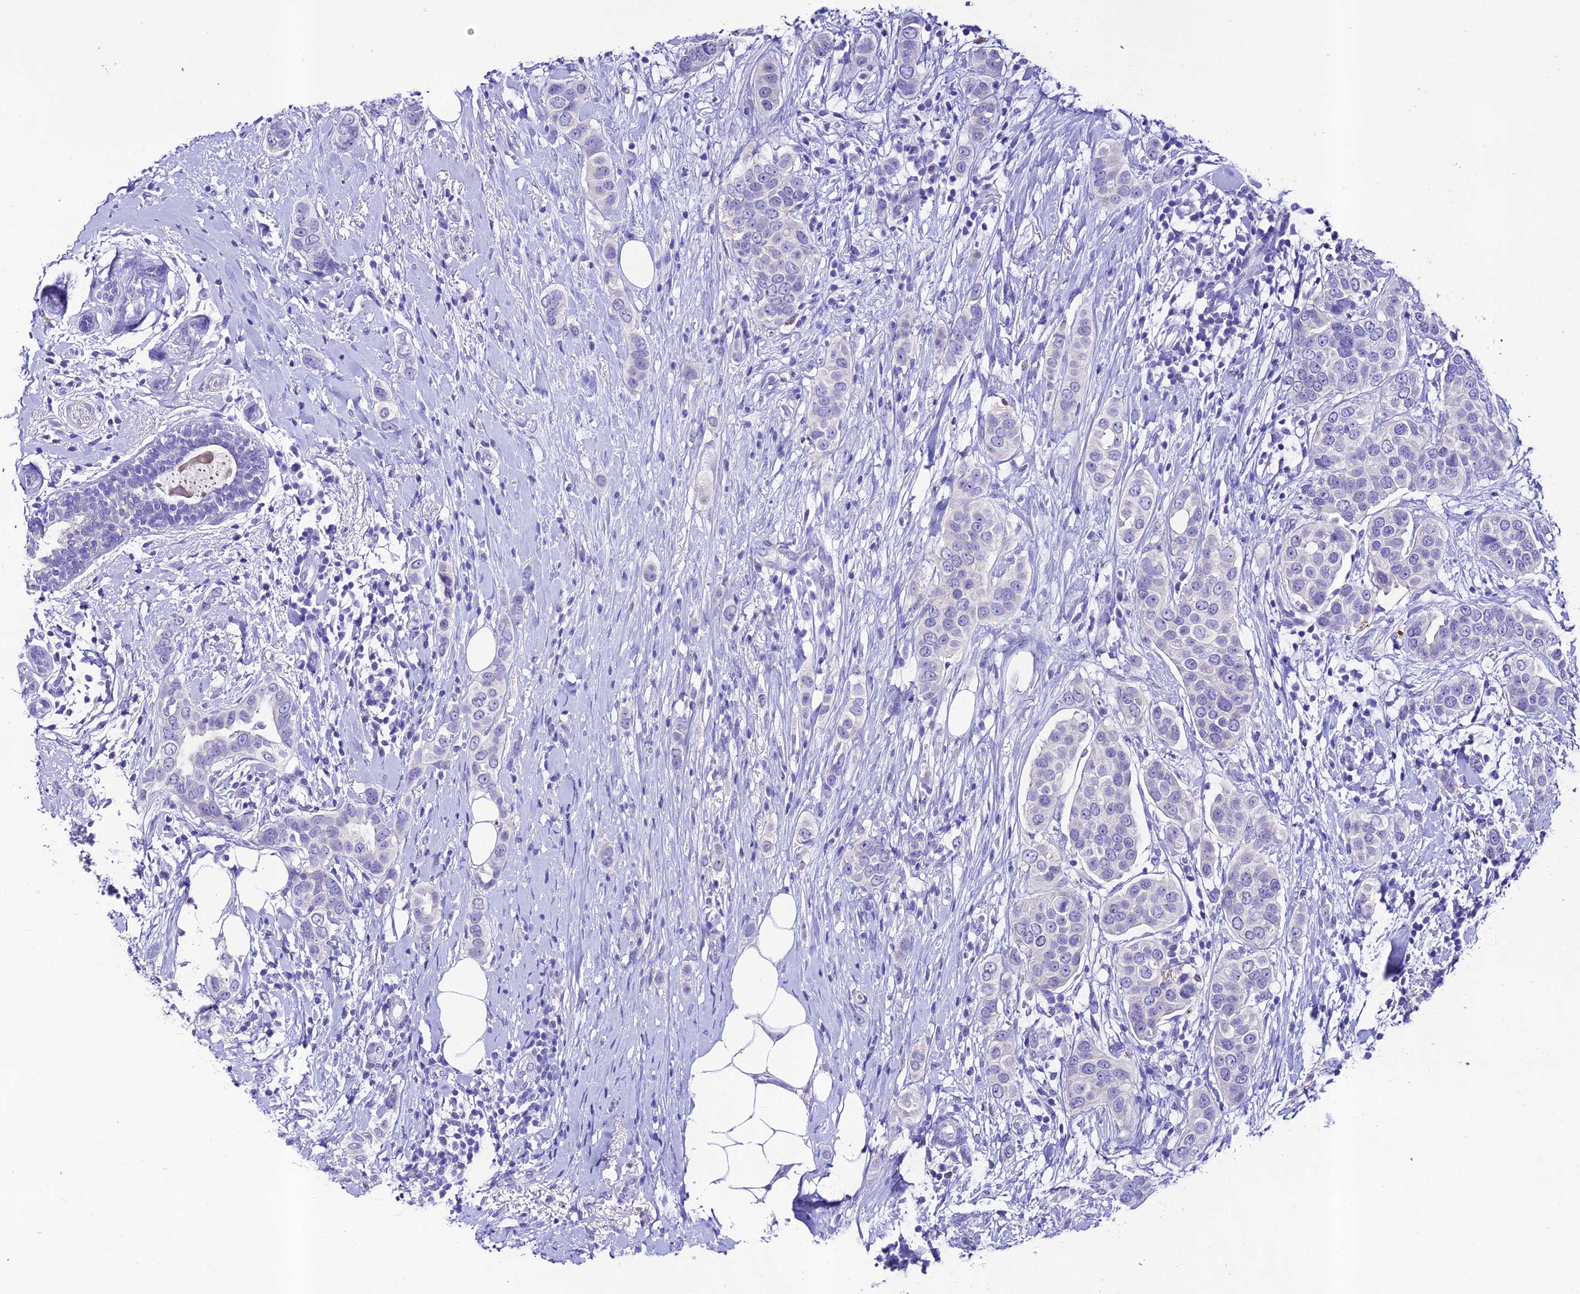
{"staining": {"intensity": "negative", "quantity": "none", "location": "none"}, "tissue": "breast cancer", "cell_type": "Tumor cells", "image_type": "cancer", "snomed": [{"axis": "morphology", "description": "Lobular carcinoma"}, {"axis": "topography", "description": "Breast"}], "caption": "Immunohistochemistry (IHC) histopathology image of neoplastic tissue: human breast lobular carcinoma stained with DAB (3,3'-diaminobenzidine) demonstrates no significant protein positivity in tumor cells. Brightfield microscopy of immunohistochemistry (IHC) stained with DAB (3,3'-diaminobenzidine) (brown) and hematoxylin (blue), captured at high magnification.", "gene": "NLRP6", "patient": {"sex": "female", "age": 51}}